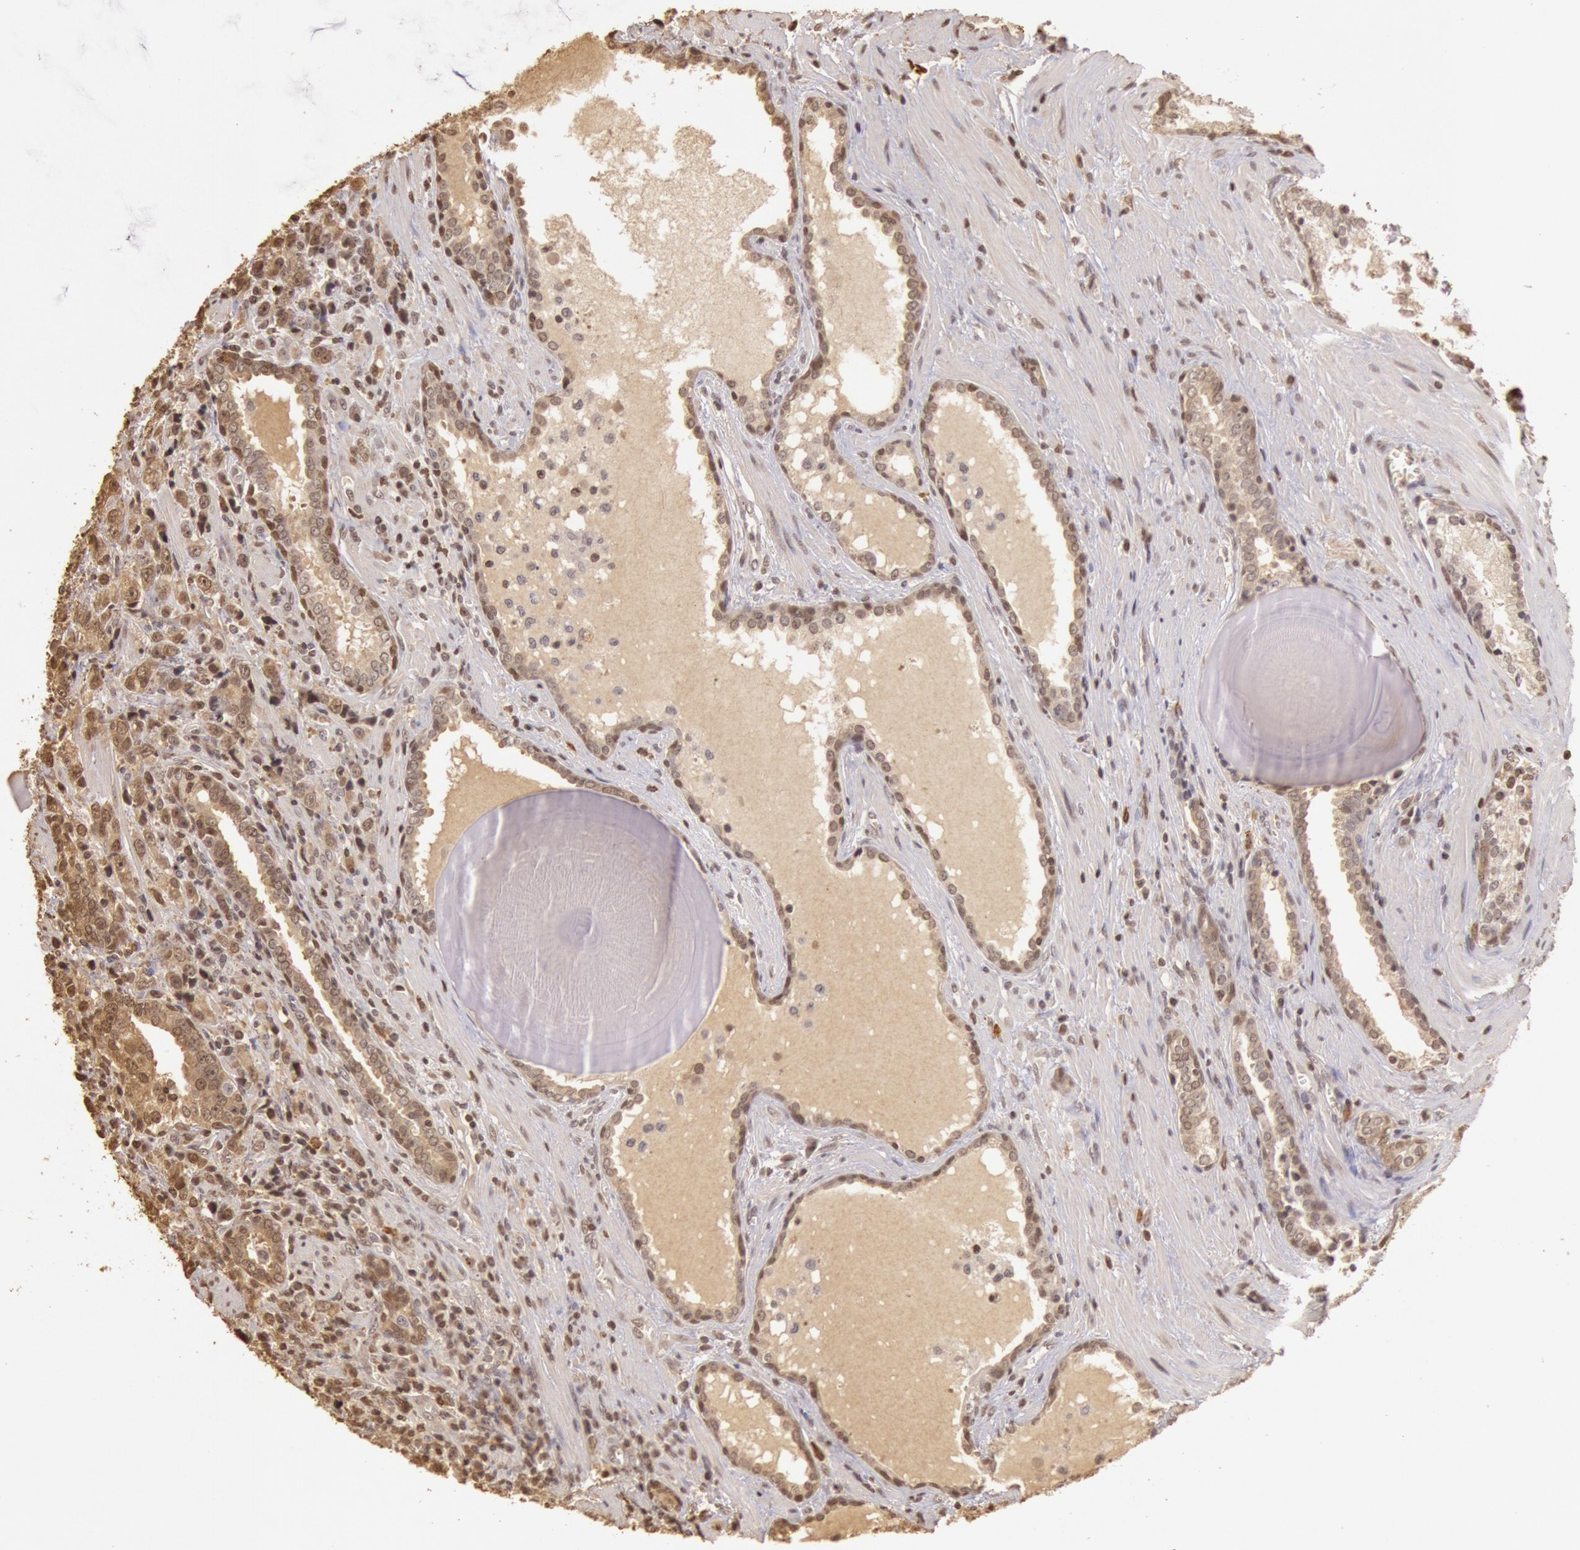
{"staining": {"intensity": "weak", "quantity": ">75%", "location": "cytoplasmic/membranous,nuclear"}, "tissue": "prostate cancer", "cell_type": "Tumor cells", "image_type": "cancer", "snomed": [{"axis": "morphology", "description": "Adenocarcinoma, High grade"}, {"axis": "topography", "description": "Prostate"}], "caption": "Weak cytoplasmic/membranous and nuclear protein expression is appreciated in about >75% of tumor cells in prostate high-grade adenocarcinoma. Immunohistochemistry stains the protein of interest in brown and the nuclei are stained blue.", "gene": "SOD1", "patient": {"sex": "male", "age": 71}}